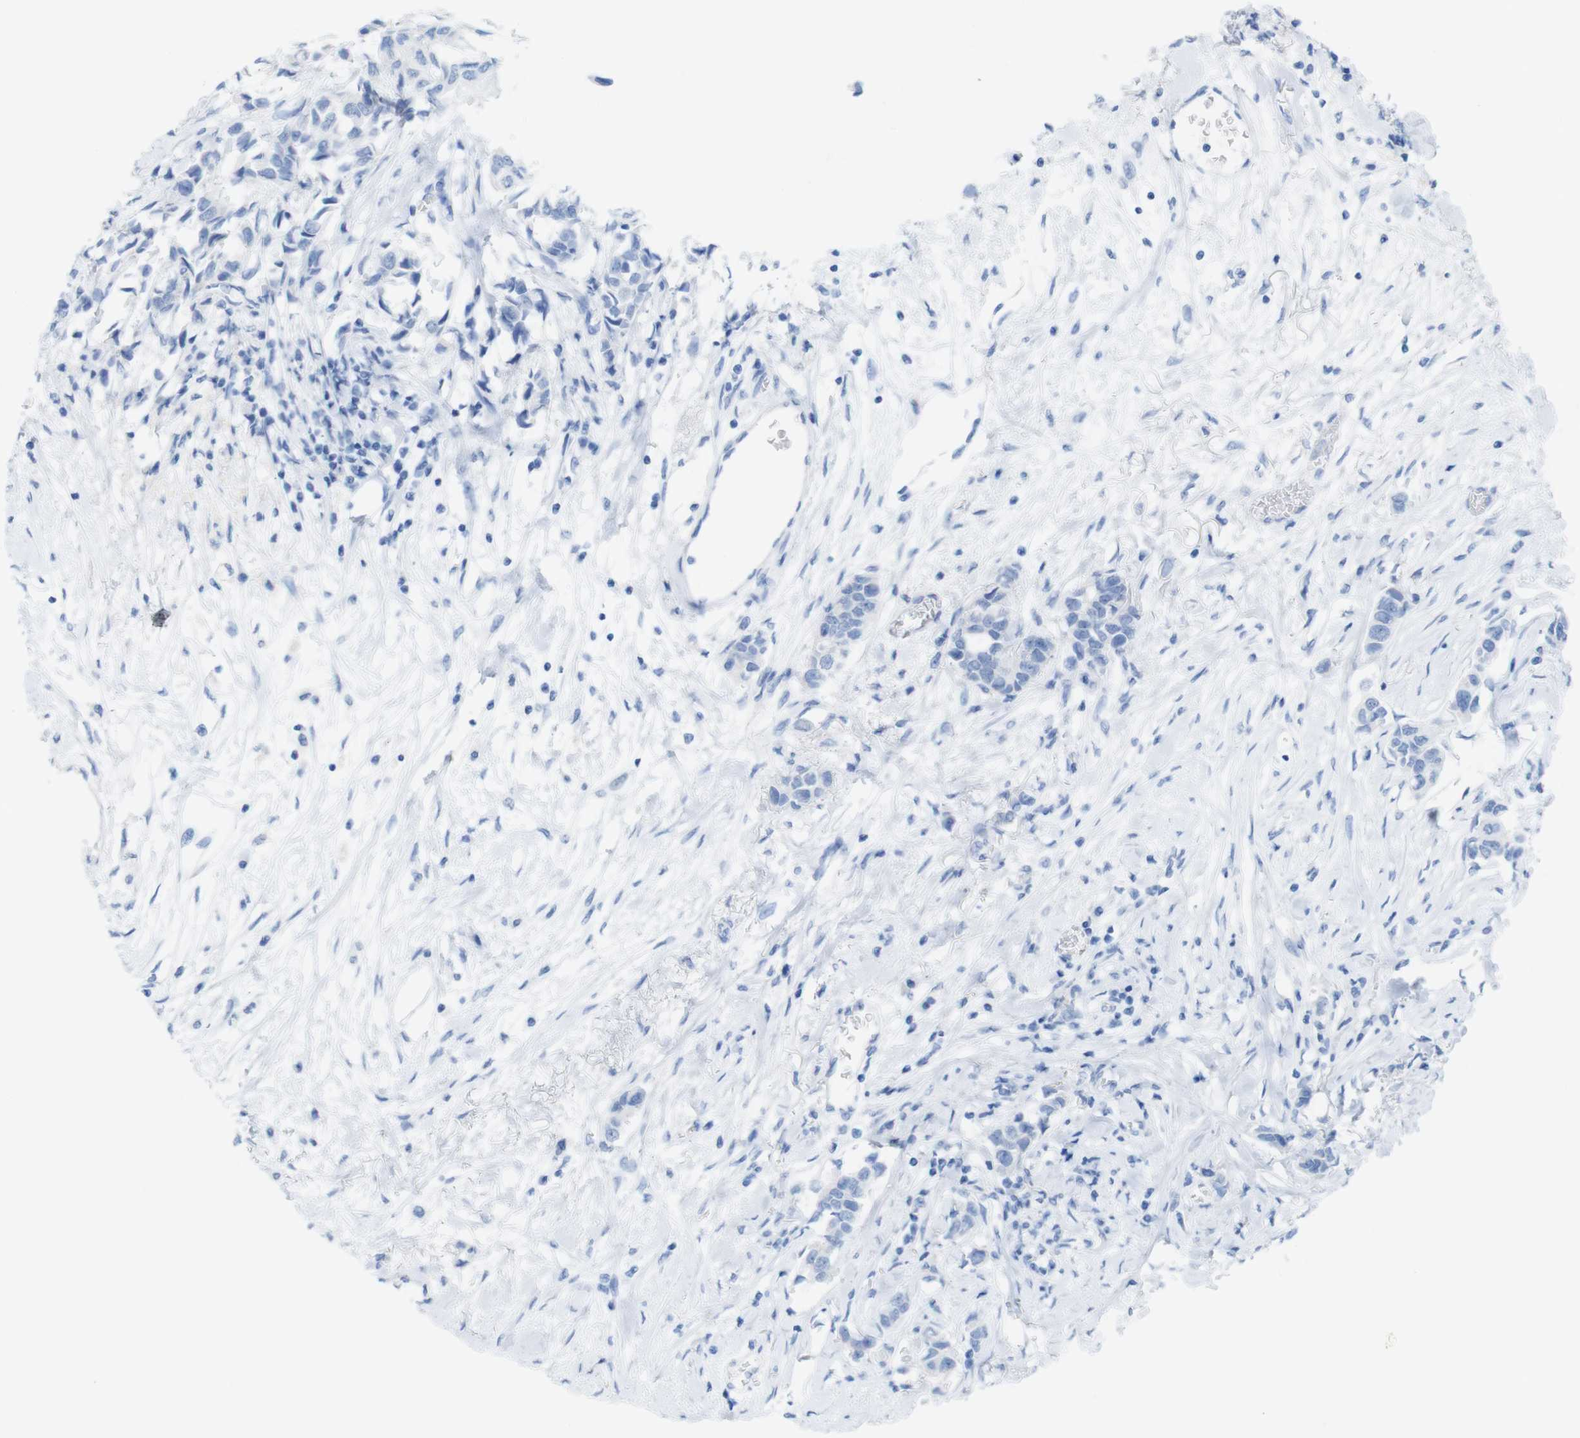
{"staining": {"intensity": "negative", "quantity": "none", "location": "none"}, "tissue": "breast cancer", "cell_type": "Tumor cells", "image_type": "cancer", "snomed": [{"axis": "morphology", "description": "Duct carcinoma"}, {"axis": "topography", "description": "Breast"}], "caption": "This is a histopathology image of immunohistochemistry (IHC) staining of breast cancer, which shows no expression in tumor cells.", "gene": "MYH7", "patient": {"sex": "female", "age": 80}}